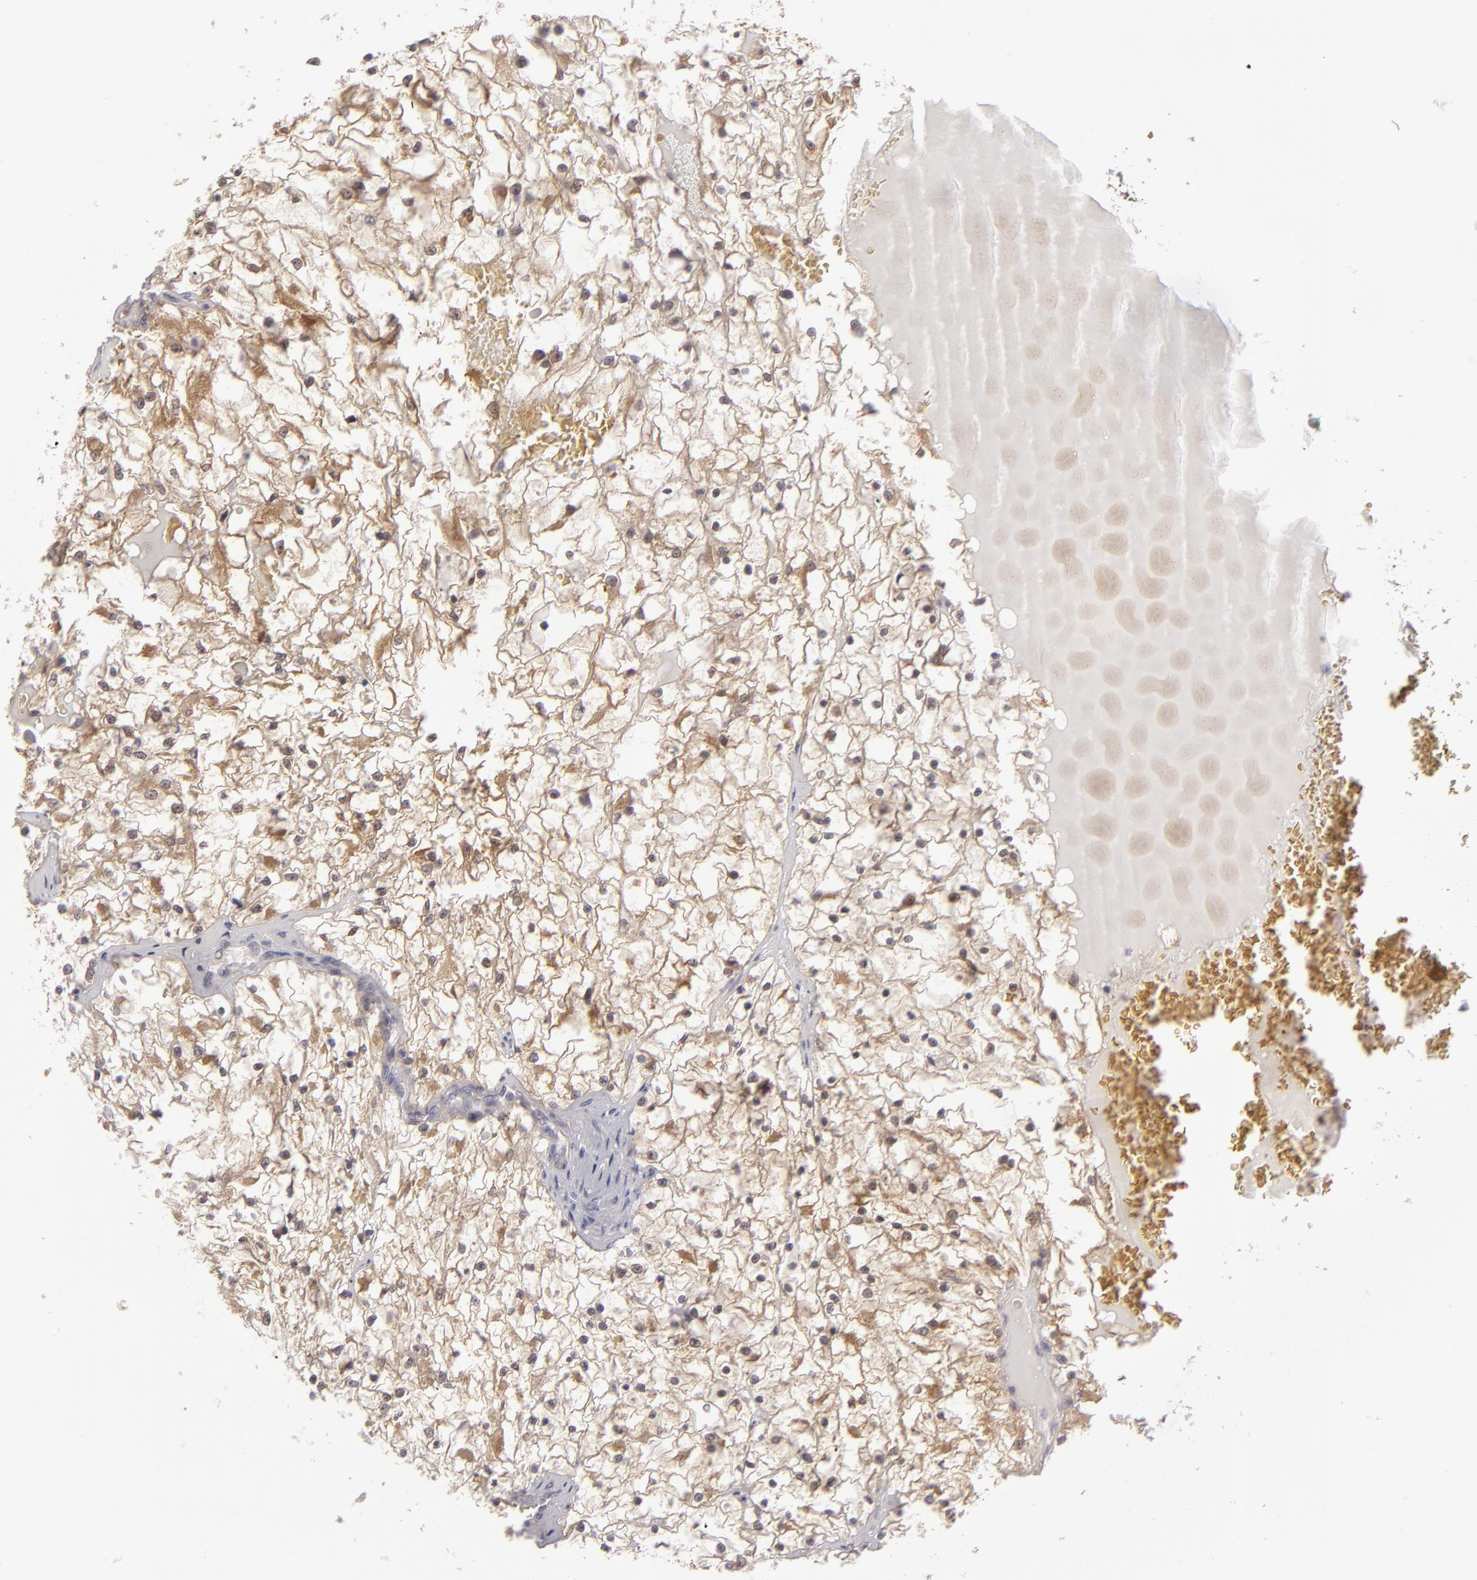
{"staining": {"intensity": "moderate", "quantity": ">75%", "location": "cytoplasmic/membranous"}, "tissue": "renal cancer", "cell_type": "Tumor cells", "image_type": "cancer", "snomed": [{"axis": "morphology", "description": "Adenocarcinoma, NOS"}, {"axis": "topography", "description": "Kidney"}], "caption": "Human renal cancer (adenocarcinoma) stained for a protein (brown) demonstrates moderate cytoplasmic/membranous positive positivity in about >75% of tumor cells.", "gene": "SH2D4A", "patient": {"sex": "male", "age": 61}}